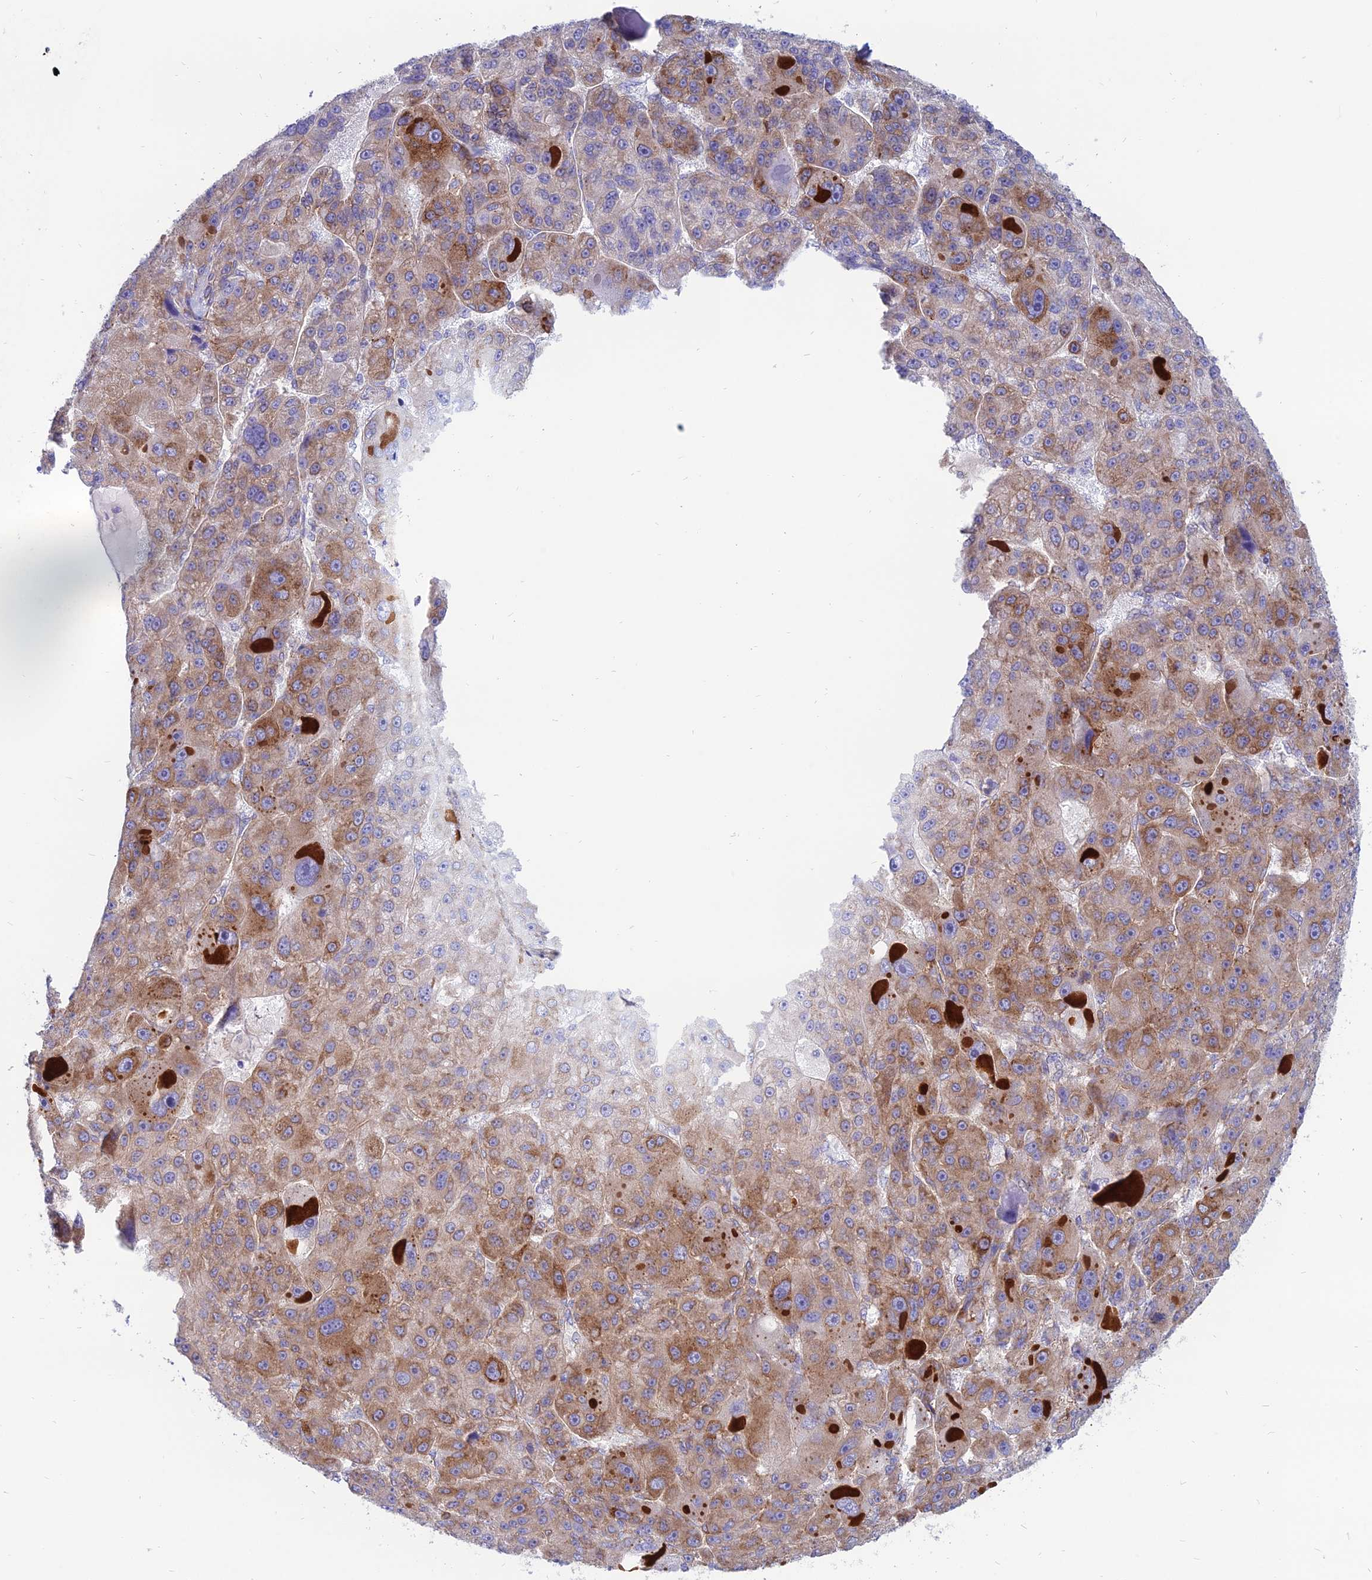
{"staining": {"intensity": "moderate", "quantity": ">75%", "location": "cytoplasmic/membranous"}, "tissue": "liver cancer", "cell_type": "Tumor cells", "image_type": "cancer", "snomed": [{"axis": "morphology", "description": "Carcinoma, Hepatocellular, NOS"}, {"axis": "topography", "description": "Liver"}], "caption": "This is an image of immunohistochemistry staining of hepatocellular carcinoma (liver), which shows moderate expression in the cytoplasmic/membranous of tumor cells.", "gene": "TXLNA", "patient": {"sex": "male", "age": 76}}